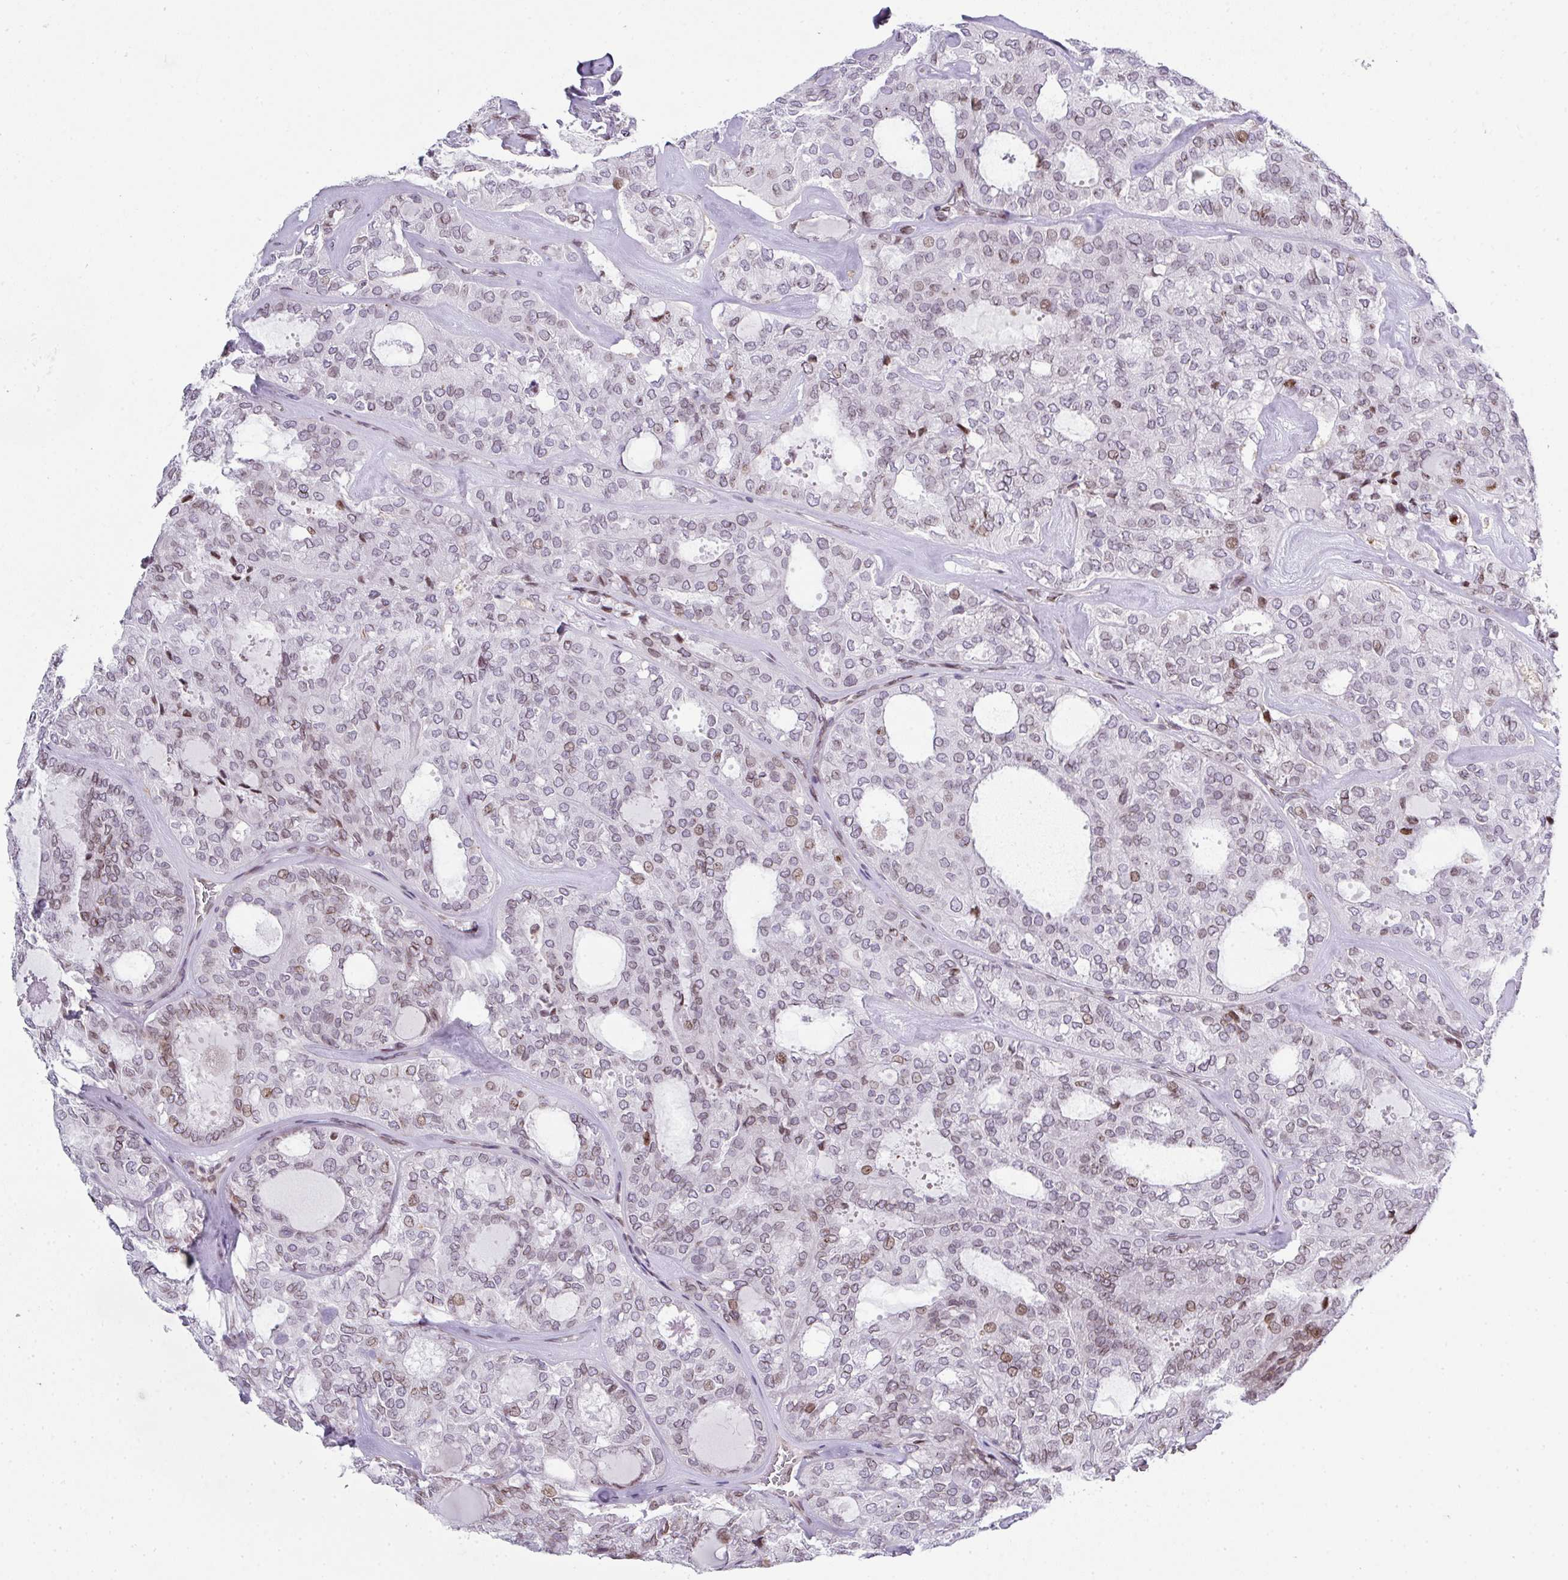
{"staining": {"intensity": "weak", "quantity": "<25%", "location": "nuclear"}, "tissue": "thyroid cancer", "cell_type": "Tumor cells", "image_type": "cancer", "snomed": [{"axis": "morphology", "description": "Follicular adenoma carcinoma, NOS"}, {"axis": "topography", "description": "Thyroid gland"}], "caption": "Immunohistochemistry (IHC) of thyroid cancer shows no staining in tumor cells.", "gene": "PLK1", "patient": {"sex": "male", "age": 75}}